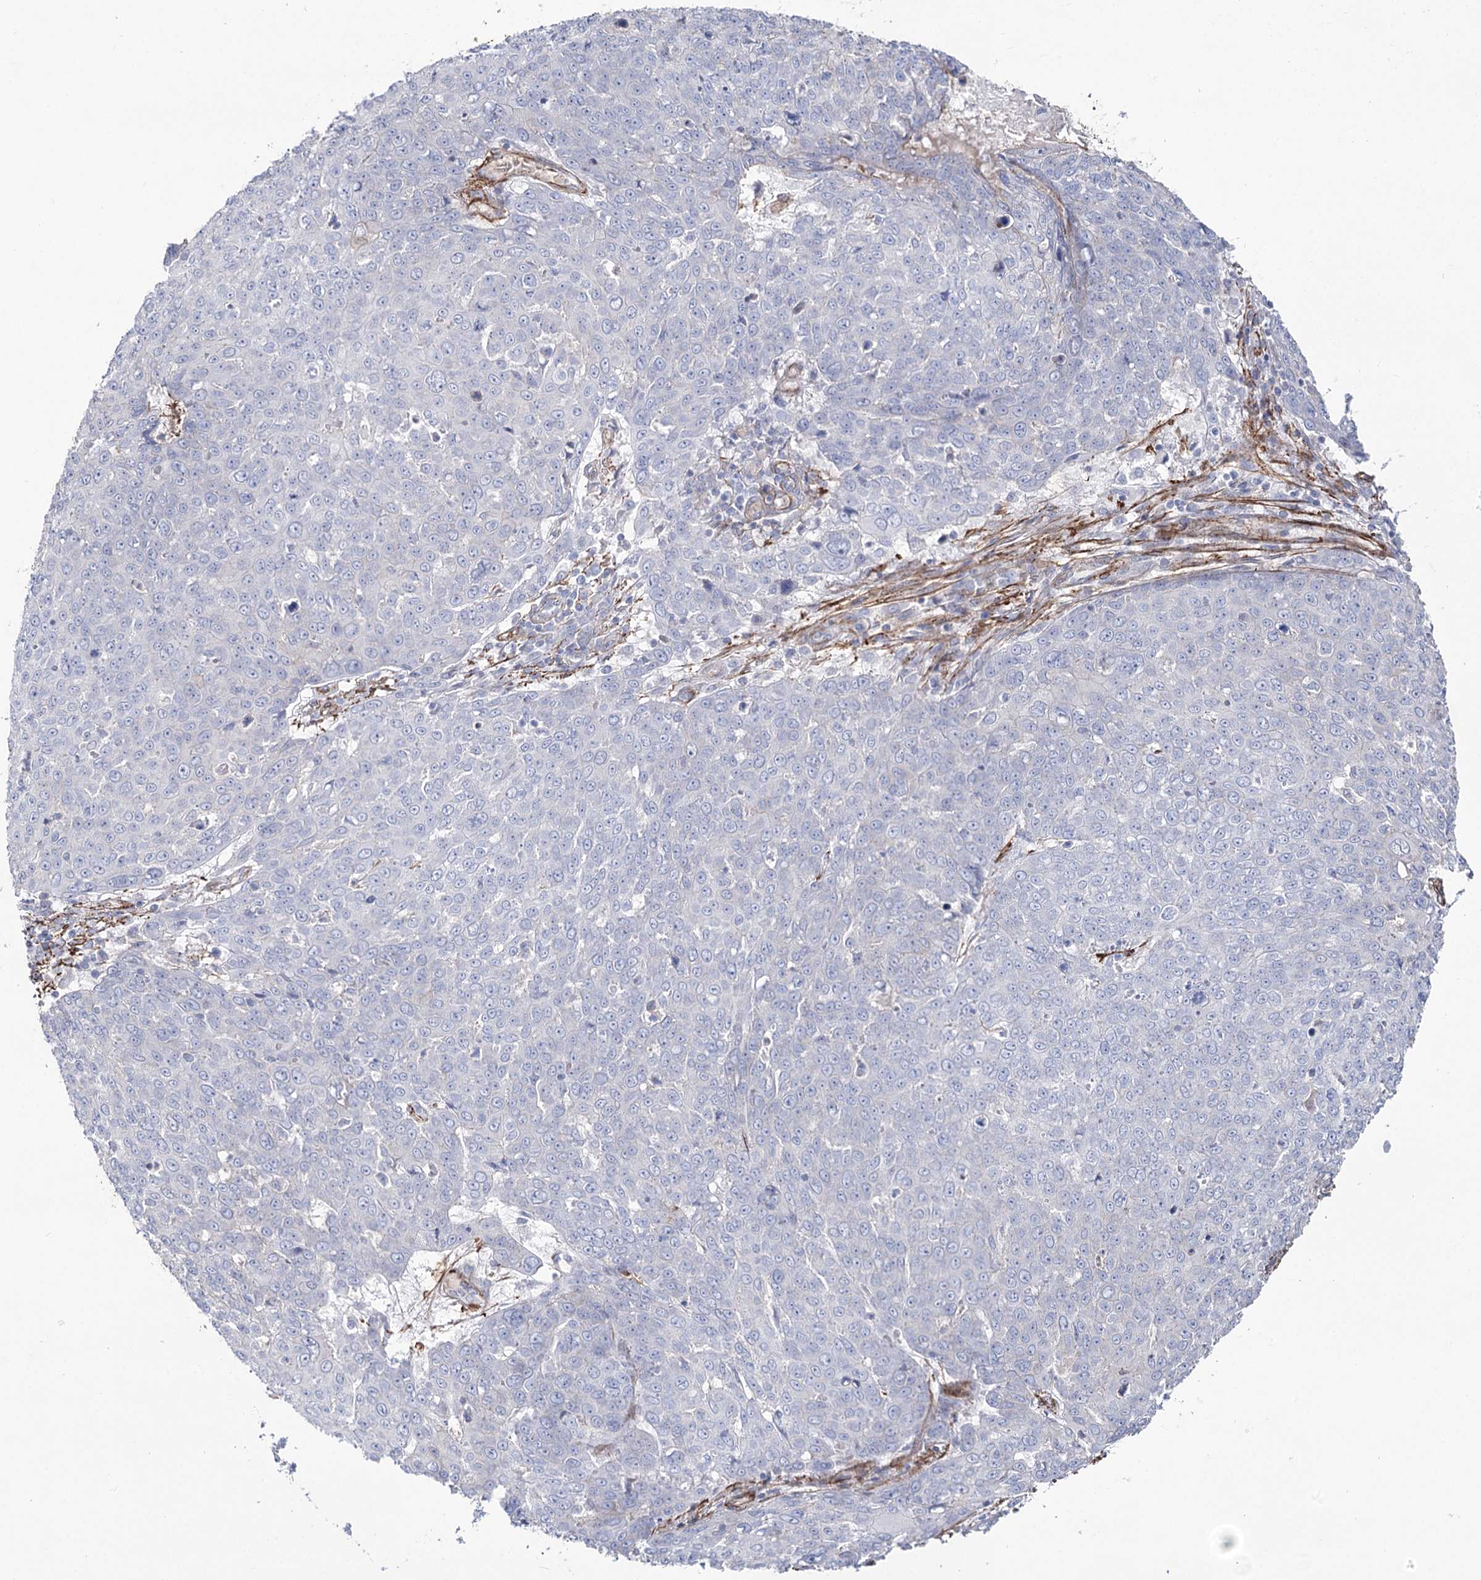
{"staining": {"intensity": "negative", "quantity": "none", "location": "none"}, "tissue": "skin cancer", "cell_type": "Tumor cells", "image_type": "cancer", "snomed": [{"axis": "morphology", "description": "Squamous cell carcinoma, NOS"}, {"axis": "topography", "description": "Skin"}], "caption": "High magnification brightfield microscopy of skin cancer stained with DAB (3,3'-diaminobenzidine) (brown) and counterstained with hematoxylin (blue): tumor cells show no significant staining. (Brightfield microscopy of DAB immunohistochemistry (IHC) at high magnification).", "gene": "ARHGAP20", "patient": {"sex": "male", "age": 71}}